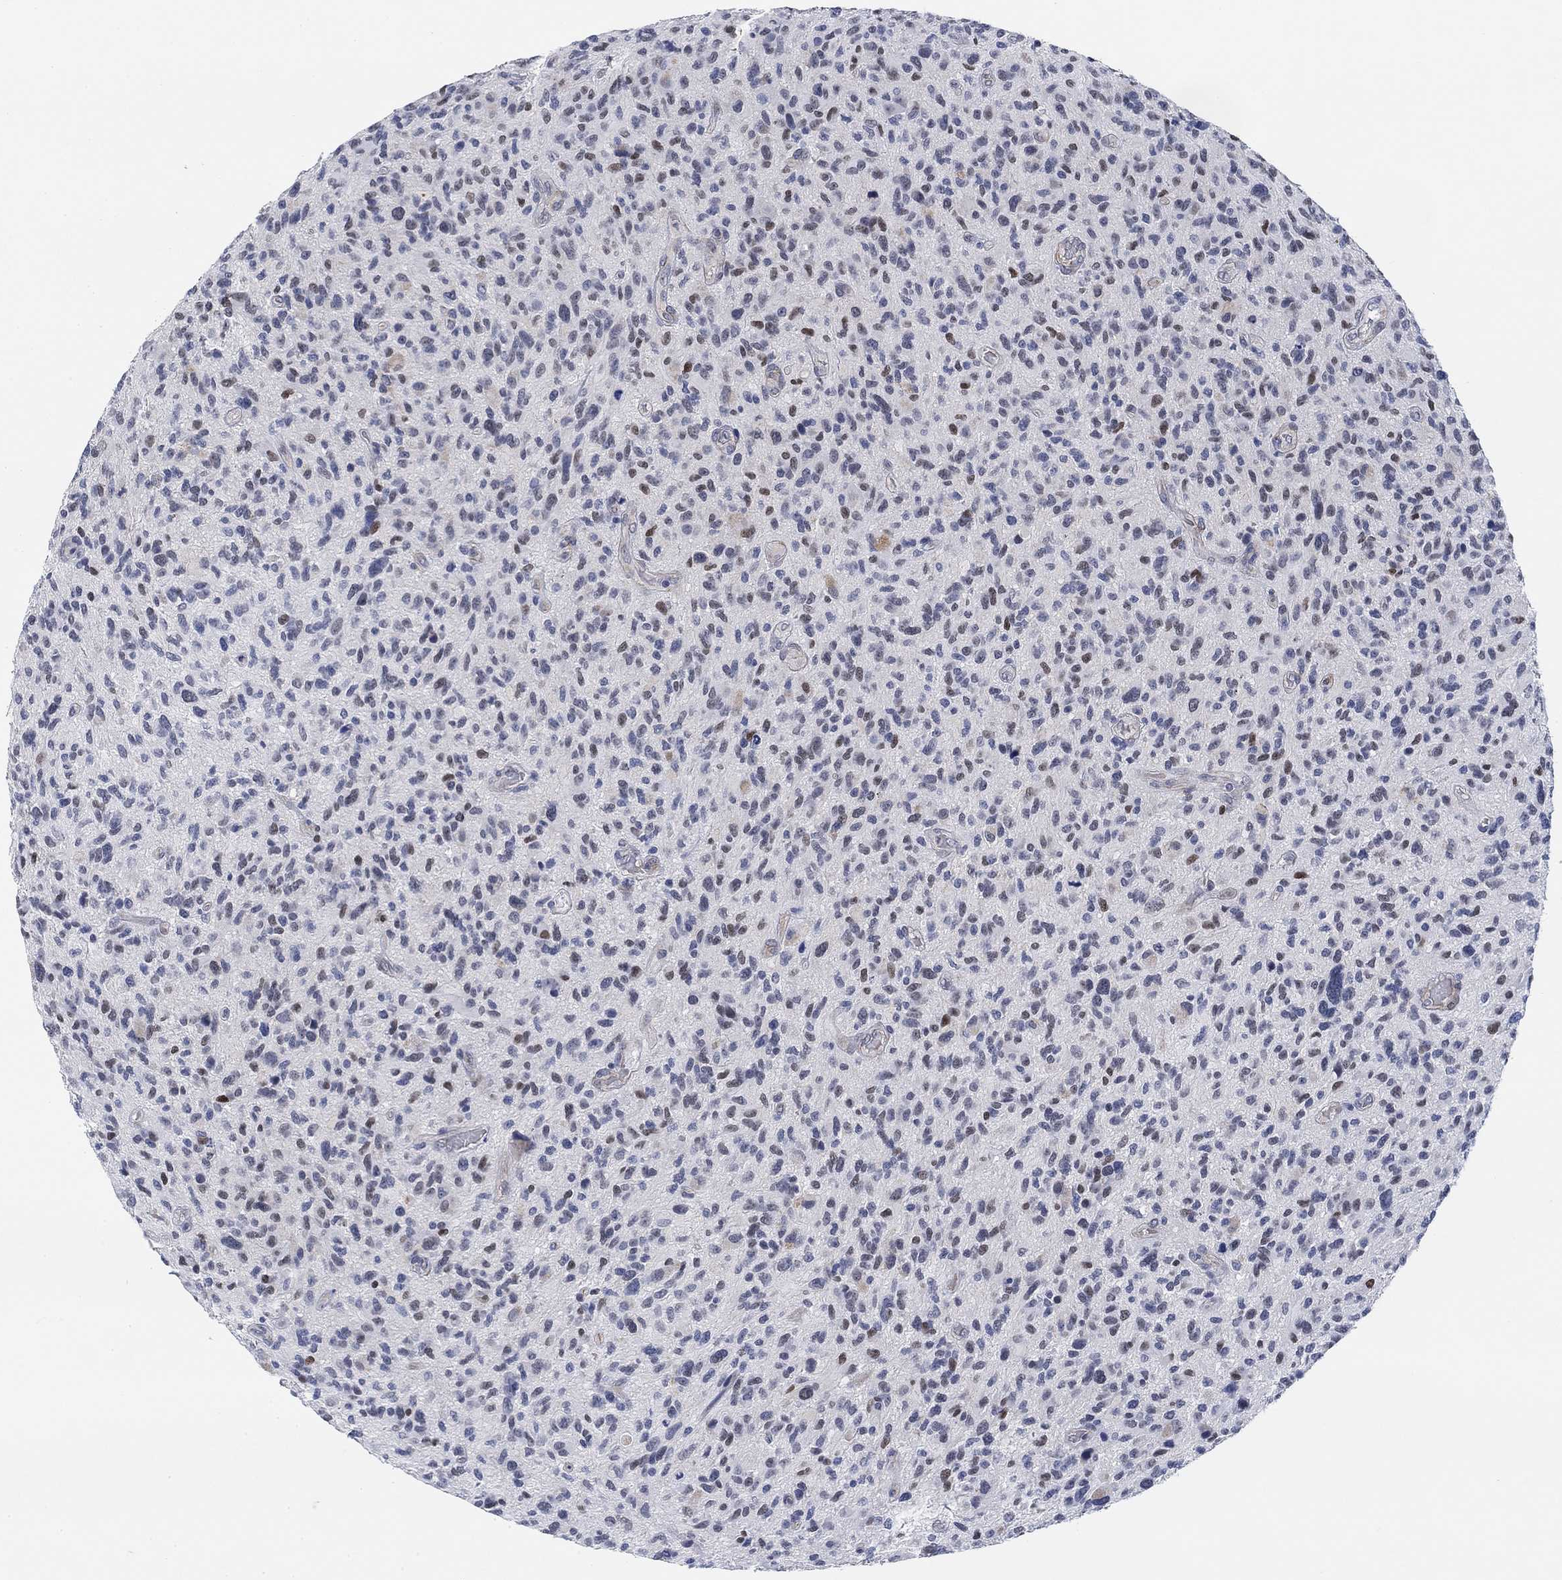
{"staining": {"intensity": "moderate", "quantity": "<25%", "location": "nuclear"}, "tissue": "glioma", "cell_type": "Tumor cells", "image_type": "cancer", "snomed": [{"axis": "morphology", "description": "Glioma, malignant, High grade"}, {"axis": "topography", "description": "Brain"}], "caption": "Tumor cells show moderate nuclear staining in about <25% of cells in high-grade glioma (malignant).", "gene": "PAX6", "patient": {"sex": "male", "age": 47}}